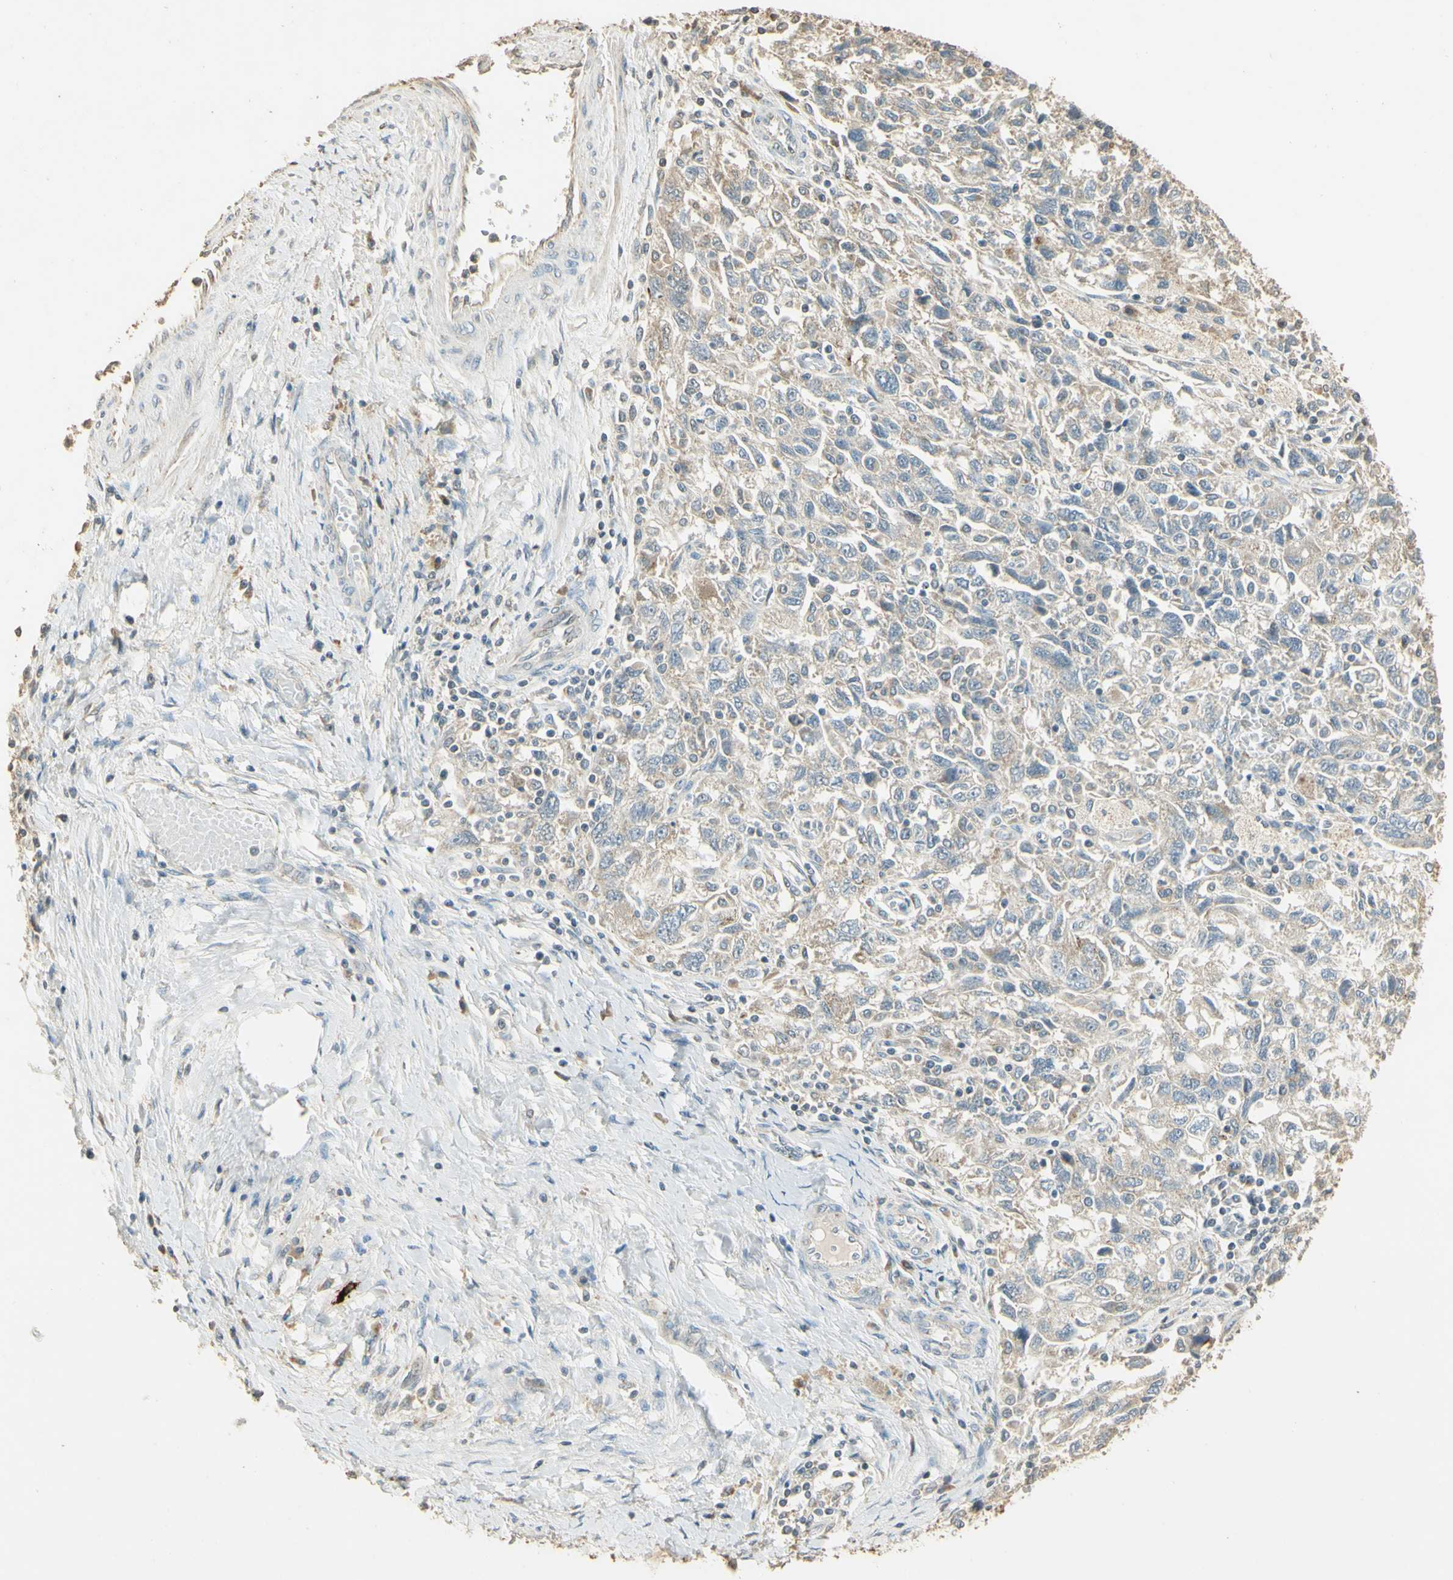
{"staining": {"intensity": "weak", "quantity": "25%-75%", "location": "cytoplasmic/membranous"}, "tissue": "ovarian cancer", "cell_type": "Tumor cells", "image_type": "cancer", "snomed": [{"axis": "morphology", "description": "Carcinoma, NOS"}, {"axis": "morphology", "description": "Cystadenocarcinoma, serous, NOS"}, {"axis": "topography", "description": "Ovary"}], "caption": "A brown stain highlights weak cytoplasmic/membranous positivity of a protein in ovarian serous cystadenocarcinoma tumor cells.", "gene": "UXS1", "patient": {"sex": "female", "age": 69}}